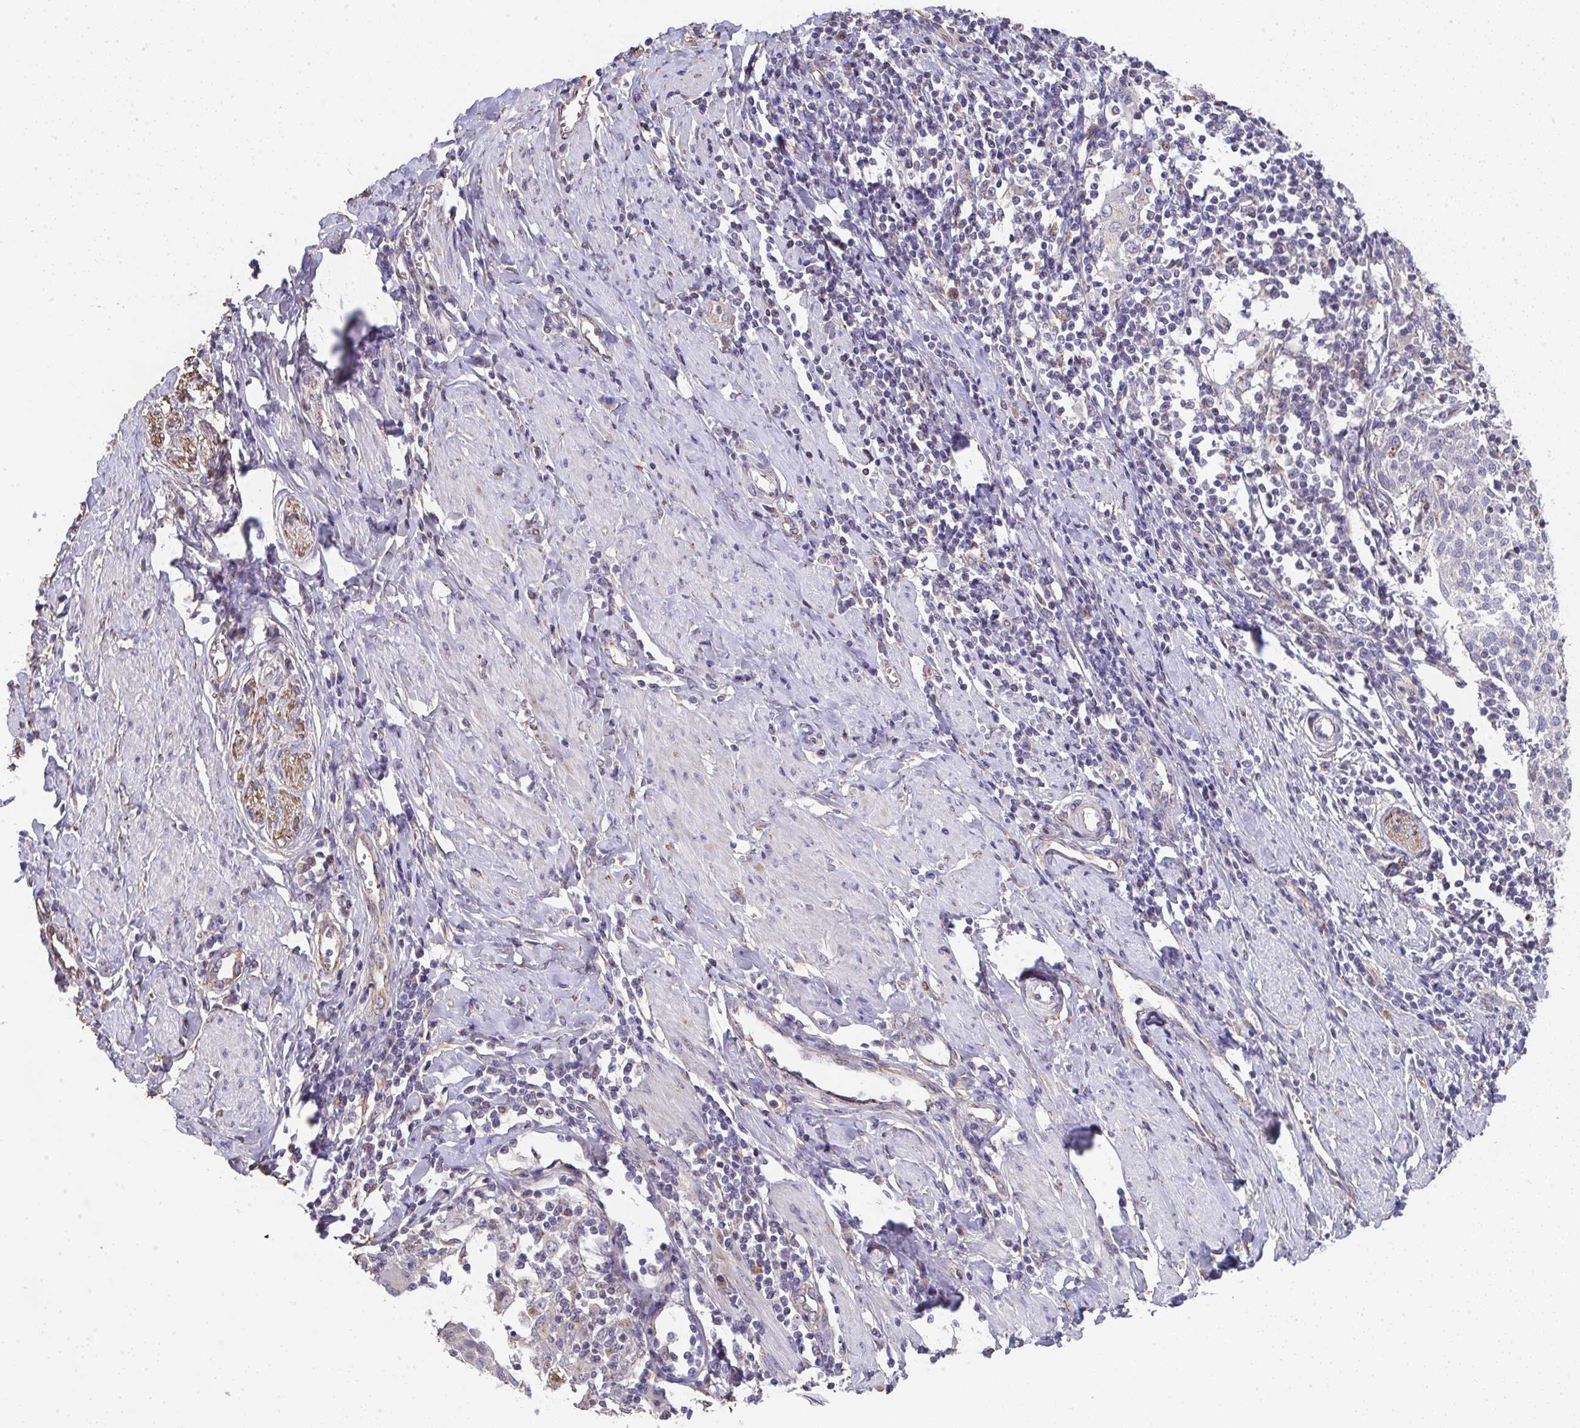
{"staining": {"intensity": "negative", "quantity": "none", "location": "none"}, "tissue": "cervical cancer", "cell_type": "Tumor cells", "image_type": "cancer", "snomed": [{"axis": "morphology", "description": "Squamous cell carcinoma, NOS"}, {"axis": "topography", "description": "Cervix"}], "caption": "This is an IHC photomicrograph of squamous cell carcinoma (cervical). There is no positivity in tumor cells.", "gene": "RUNDC3B", "patient": {"sex": "female", "age": 52}}